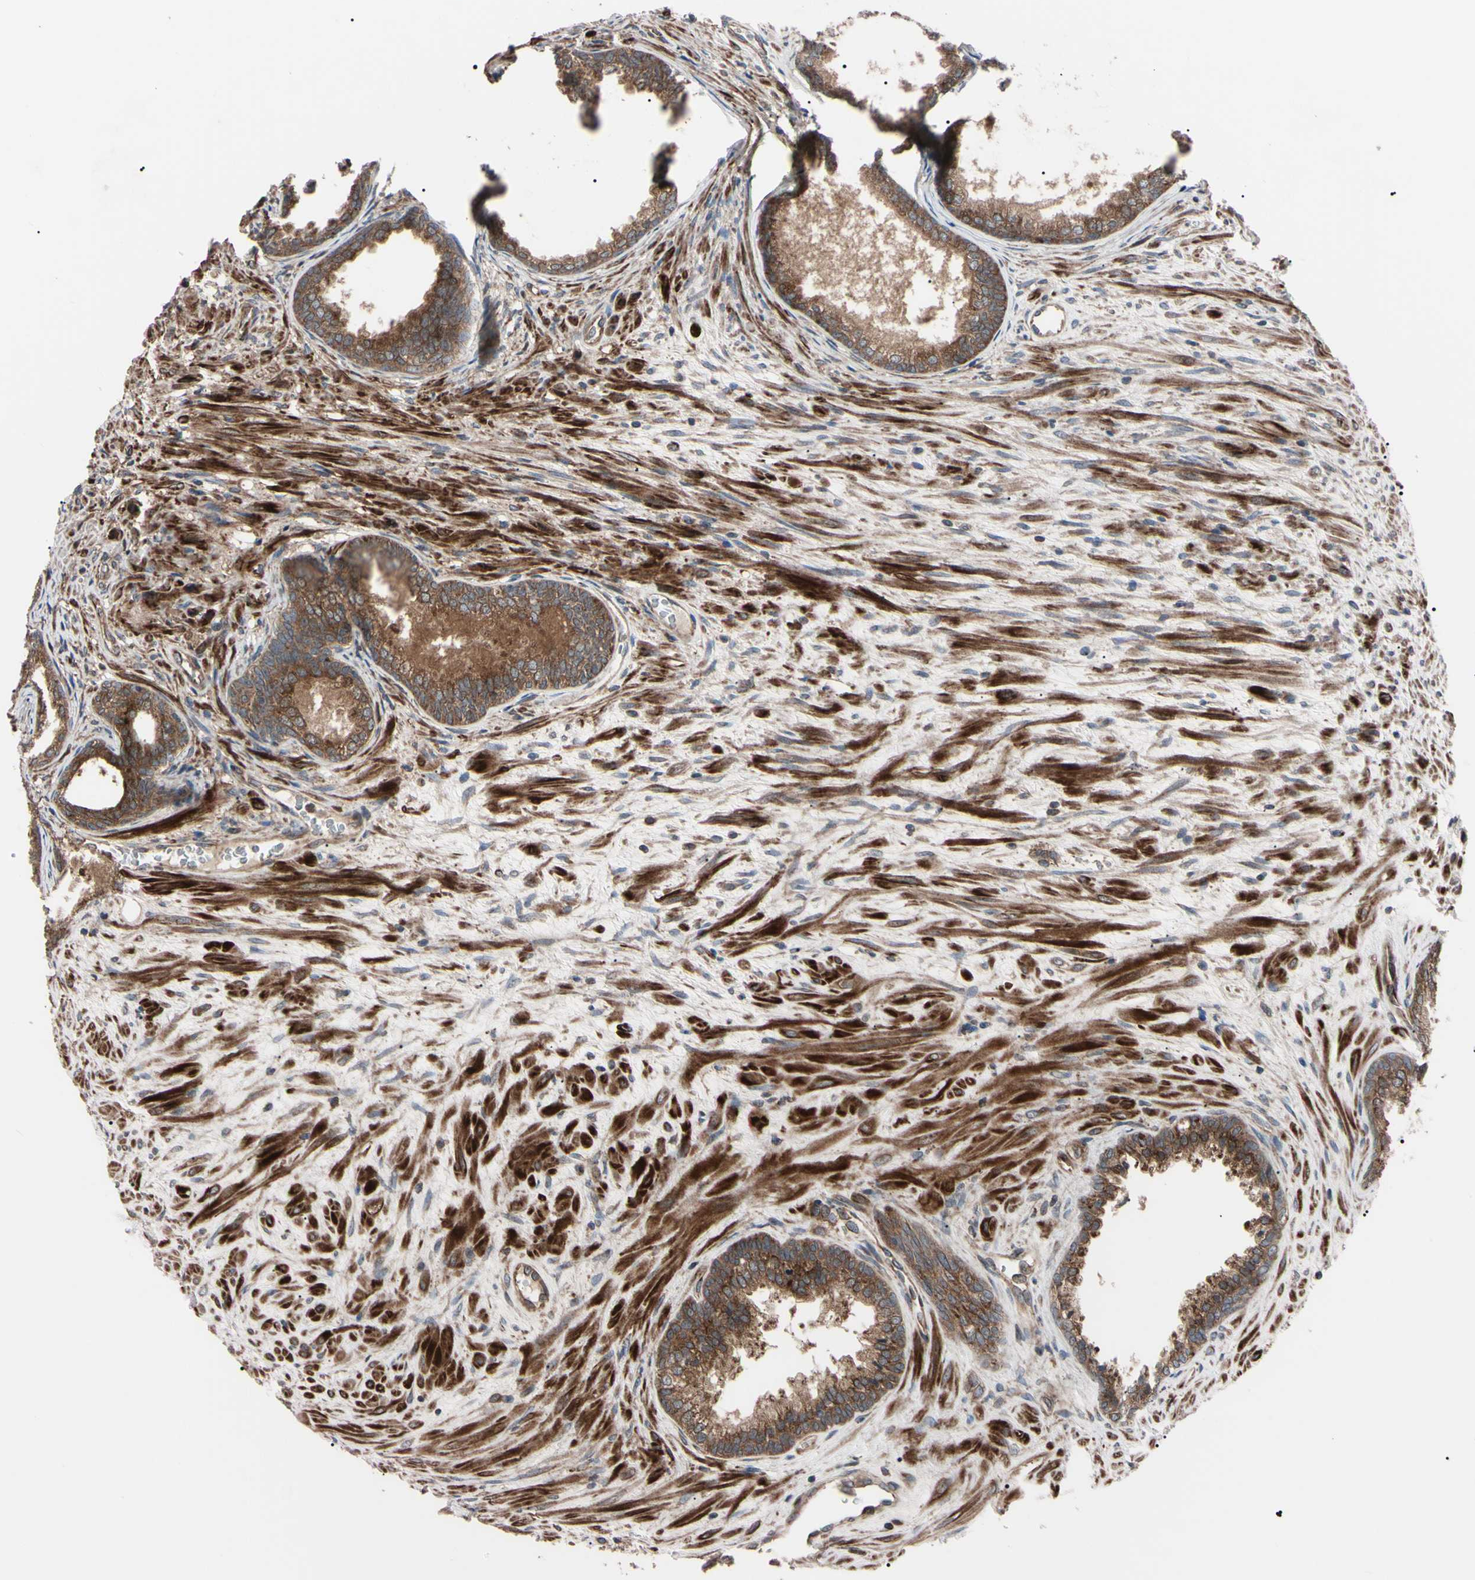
{"staining": {"intensity": "strong", "quantity": ">75%", "location": "cytoplasmic/membranous"}, "tissue": "prostate", "cell_type": "Glandular cells", "image_type": "normal", "snomed": [{"axis": "morphology", "description": "Normal tissue, NOS"}, {"axis": "topography", "description": "Prostate"}], "caption": "High-magnification brightfield microscopy of normal prostate stained with DAB (brown) and counterstained with hematoxylin (blue). glandular cells exhibit strong cytoplasmic/membranous staining is seen in about>75% of cells.", "gene": "GUCY1B1", "patient": {"sex": "male", "age": 76}}